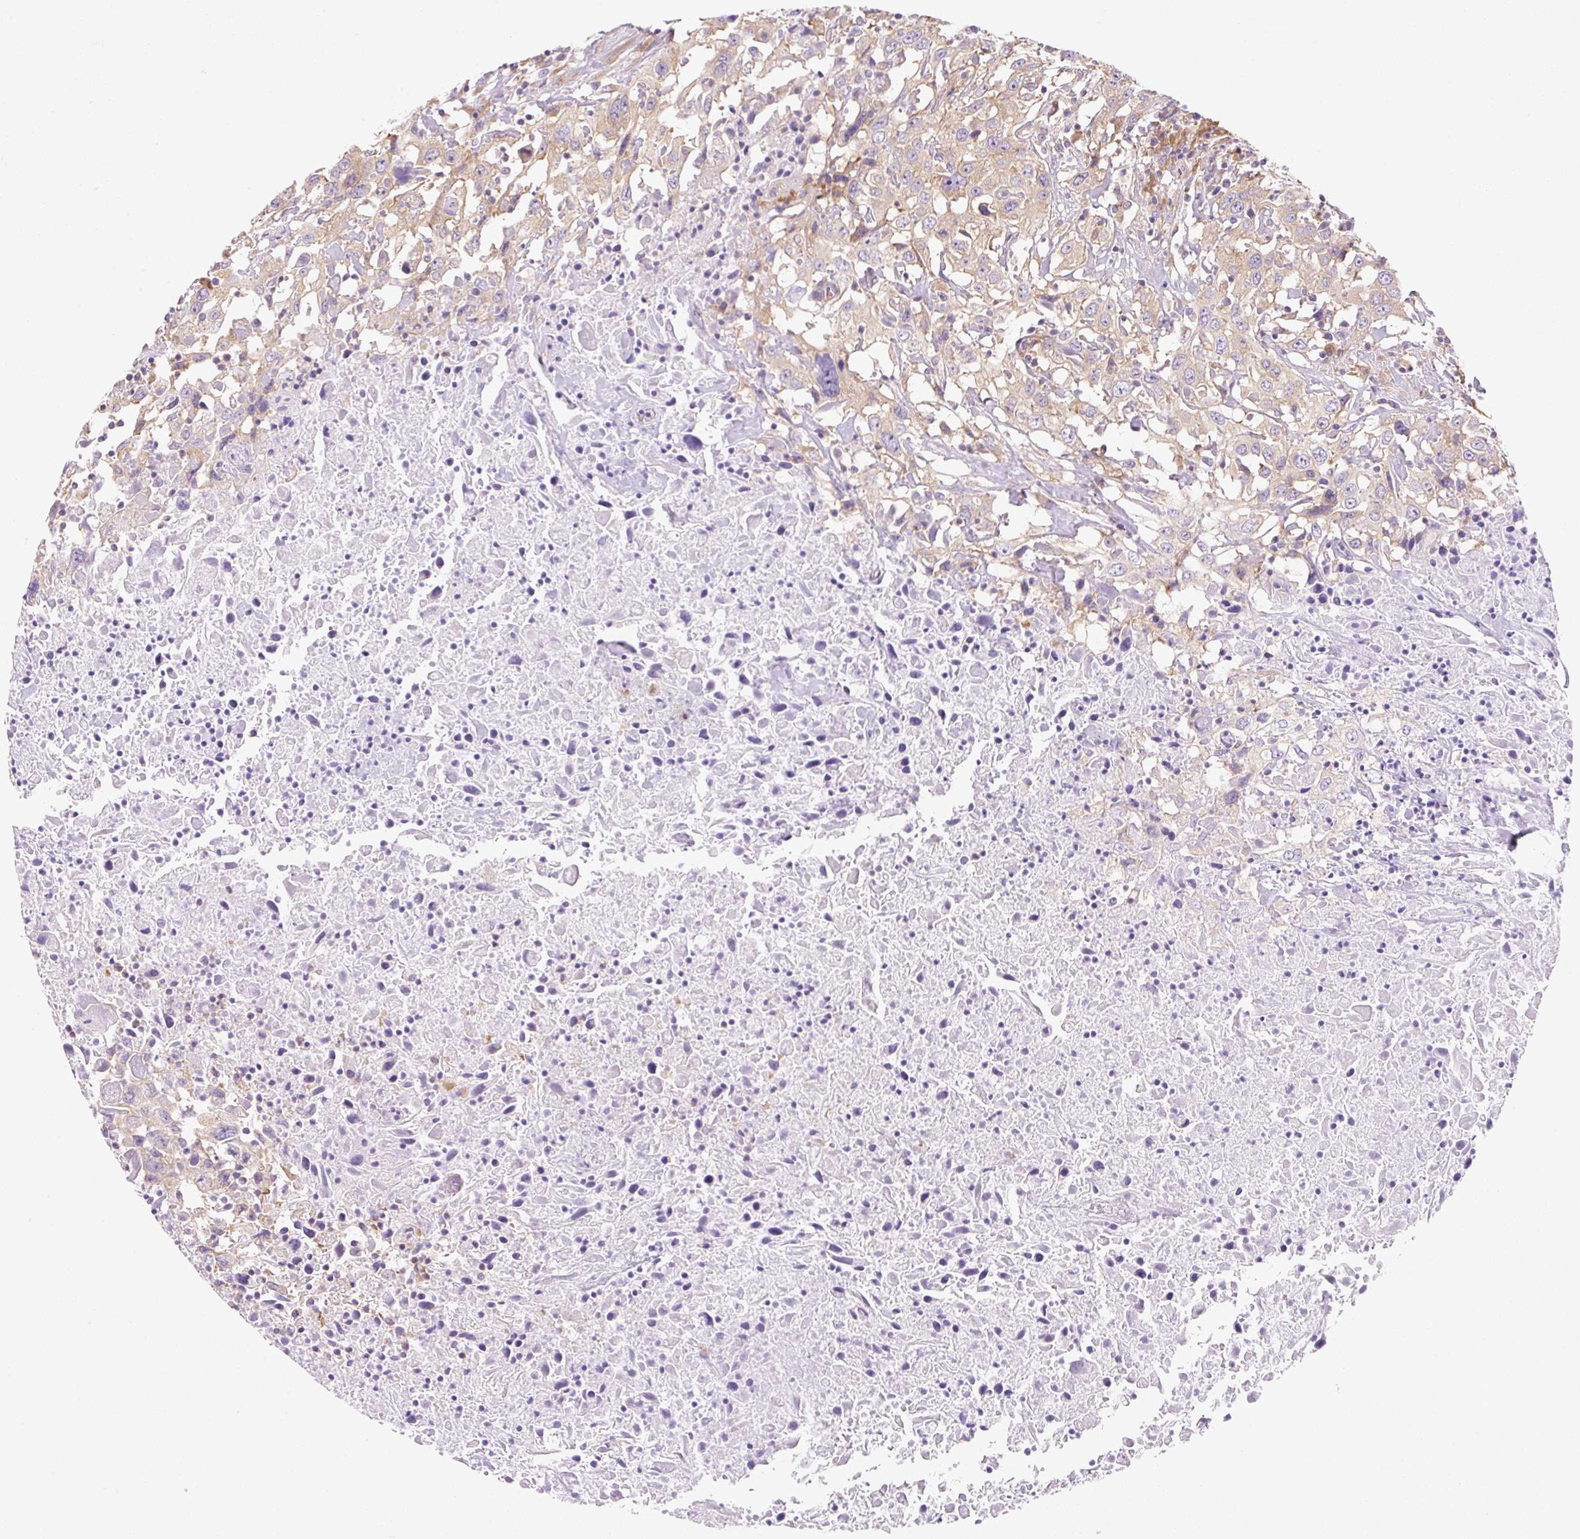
{"staining": {"intensity": "weak", "quantity": "<25%", "location": "cytoplasmic/membranous"}, "tissue": "urothelial cancer", "cell_type": "Tumor cells", "image_type": "cancer", "snomed": [{"axis": "morphology", "description": "Urothelial carcinoma, High grade"}, {"axis": "topography", "description": "Urinary bladder"}], "caption": "DAB (3,3'-diaminobenzidine) immunohistochemical staining of urothelial cancer shows no significant positivity in tumor cells. (DAB immunohistochemistry, high magnification).", "gene": "RPL18A", "patient": {"sex": "male", "age": 61}}